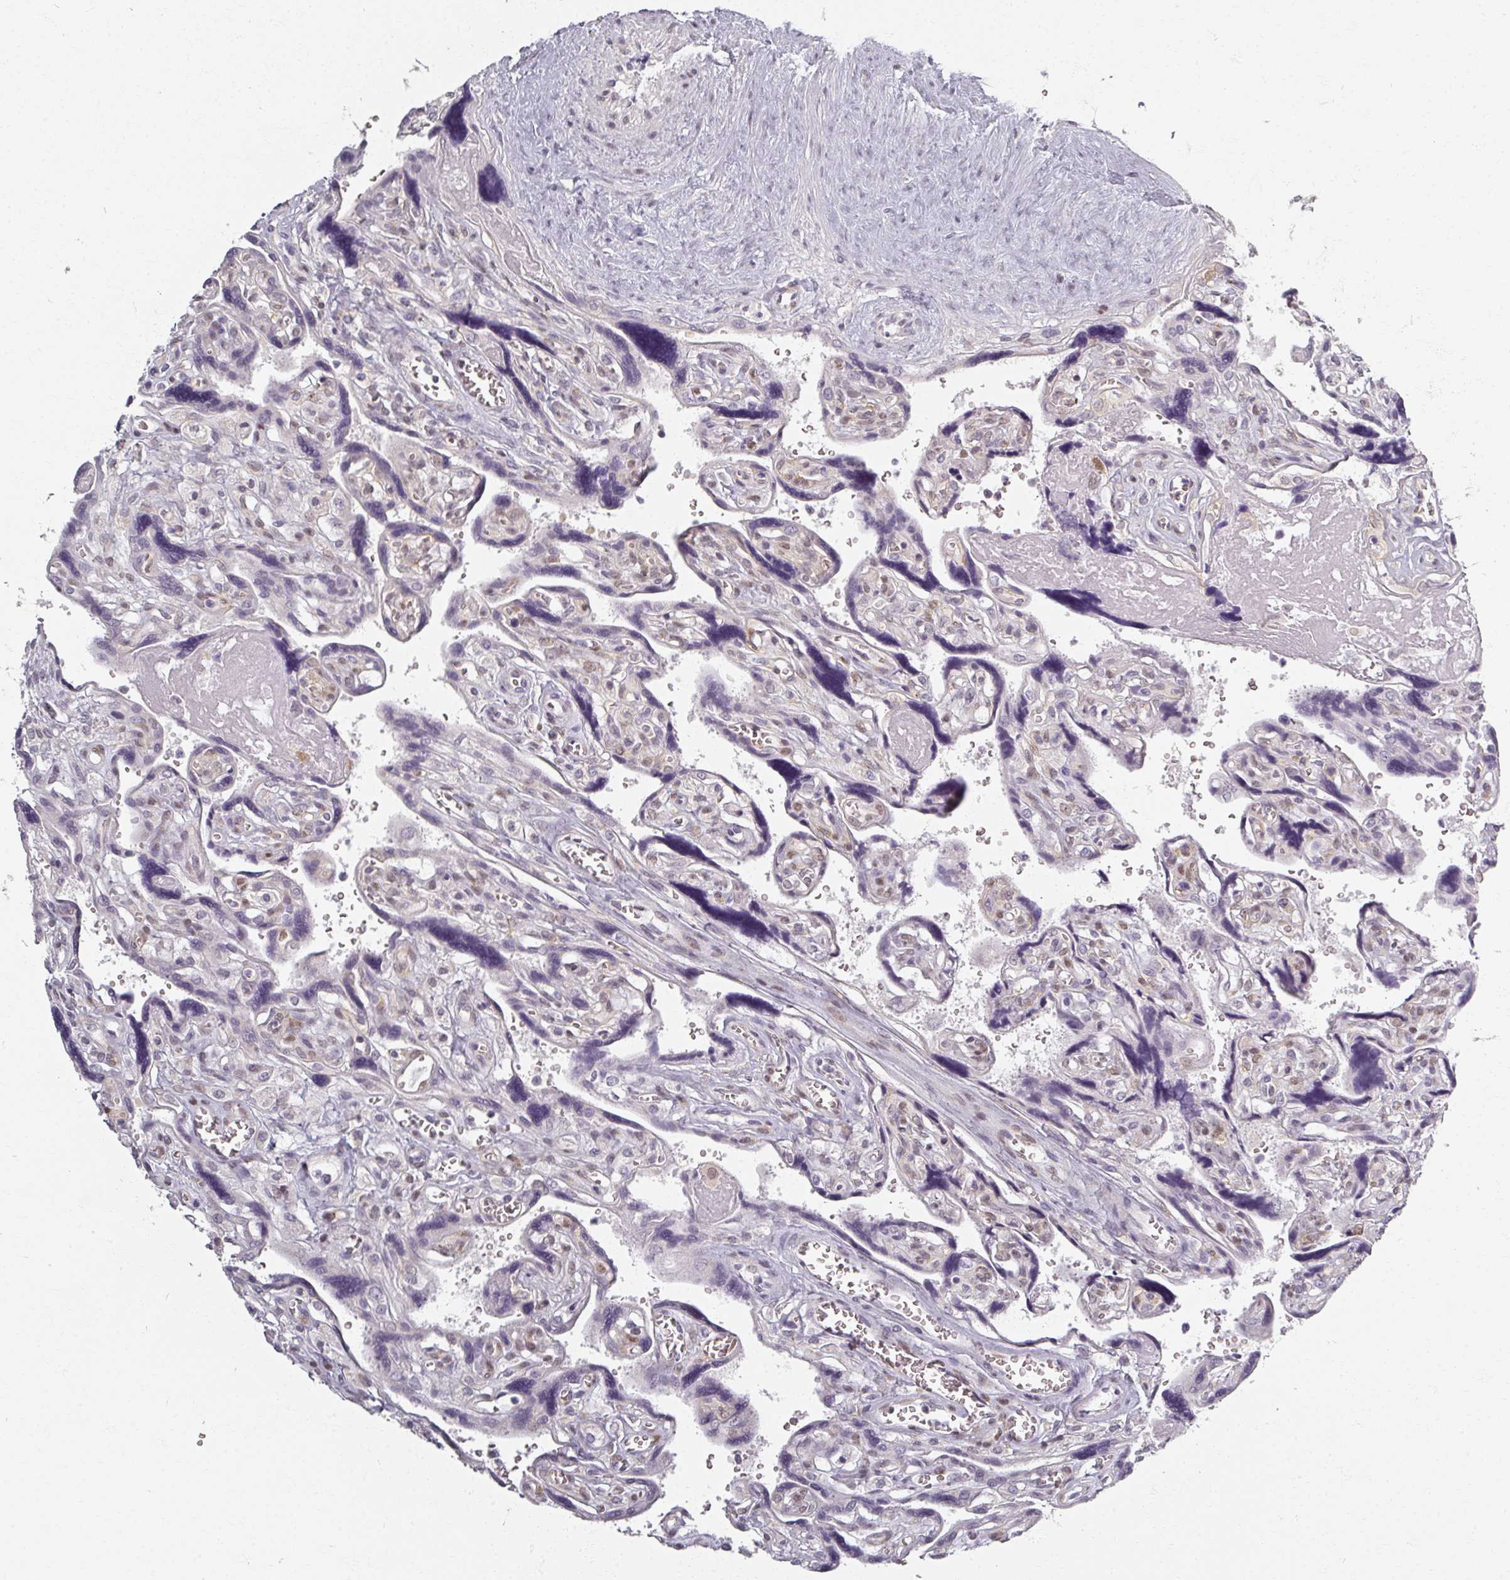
{"staining": {"intensity": "weak", "quantity": "25%-75%", "location": "cytoplasmic/membranous"}, "tissue": "placenta", "cell_type": "Decidual cells", "image_type": "normal", "snomed": [{"axis": "morphology", "description": "Normal tissue, NOS"}, {"axis": "topography", "description": "Placenta"}], "caption": "IHC of benign human placenta exhibits low levels of weak cytoplasmic/membranous positivity in approximately 25%-75% of decidual cells. (Brightfield microscopy of DAB IHC at high magnification).", "gene": "RIPOR3", "patient": {"sex": "female", "age": 39}}